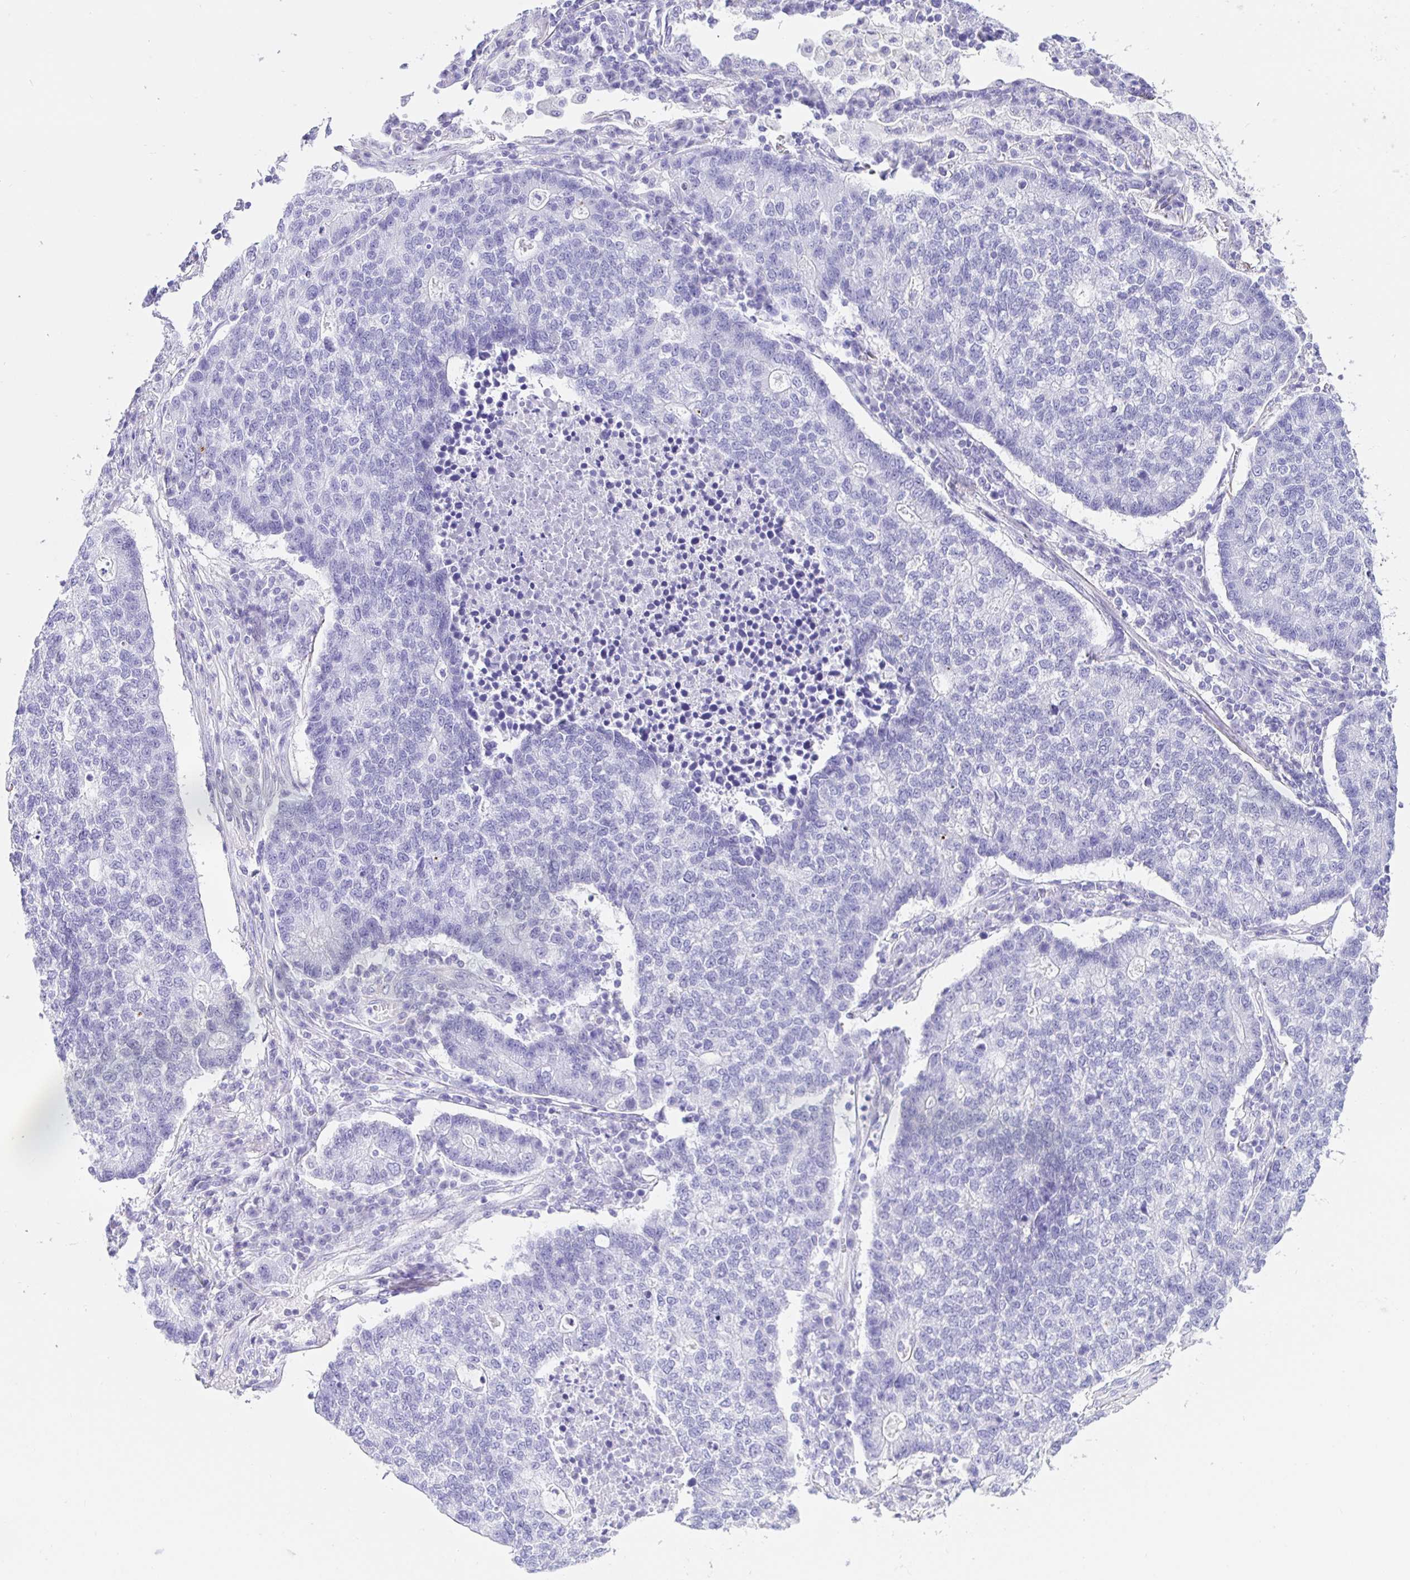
{"staining": {"intensity": "negative", "quantity": "none", "location": "none"}, "tissue": "lung cancer", "cell_type": "Tumor cells", "image_type": "cancer", "snomed": [{"axis": "morphology", "description": "Adenocarcinoma, NOS"}, {"axis": "topography", "description": "Lung"}], "caption": "Adenocarcinoma (lung) was stained to show a protein in brown. There is no significant staining in tumor cells.", "gene": "PRAMEF19", "patient": {"sex": "male", "age": 57}}